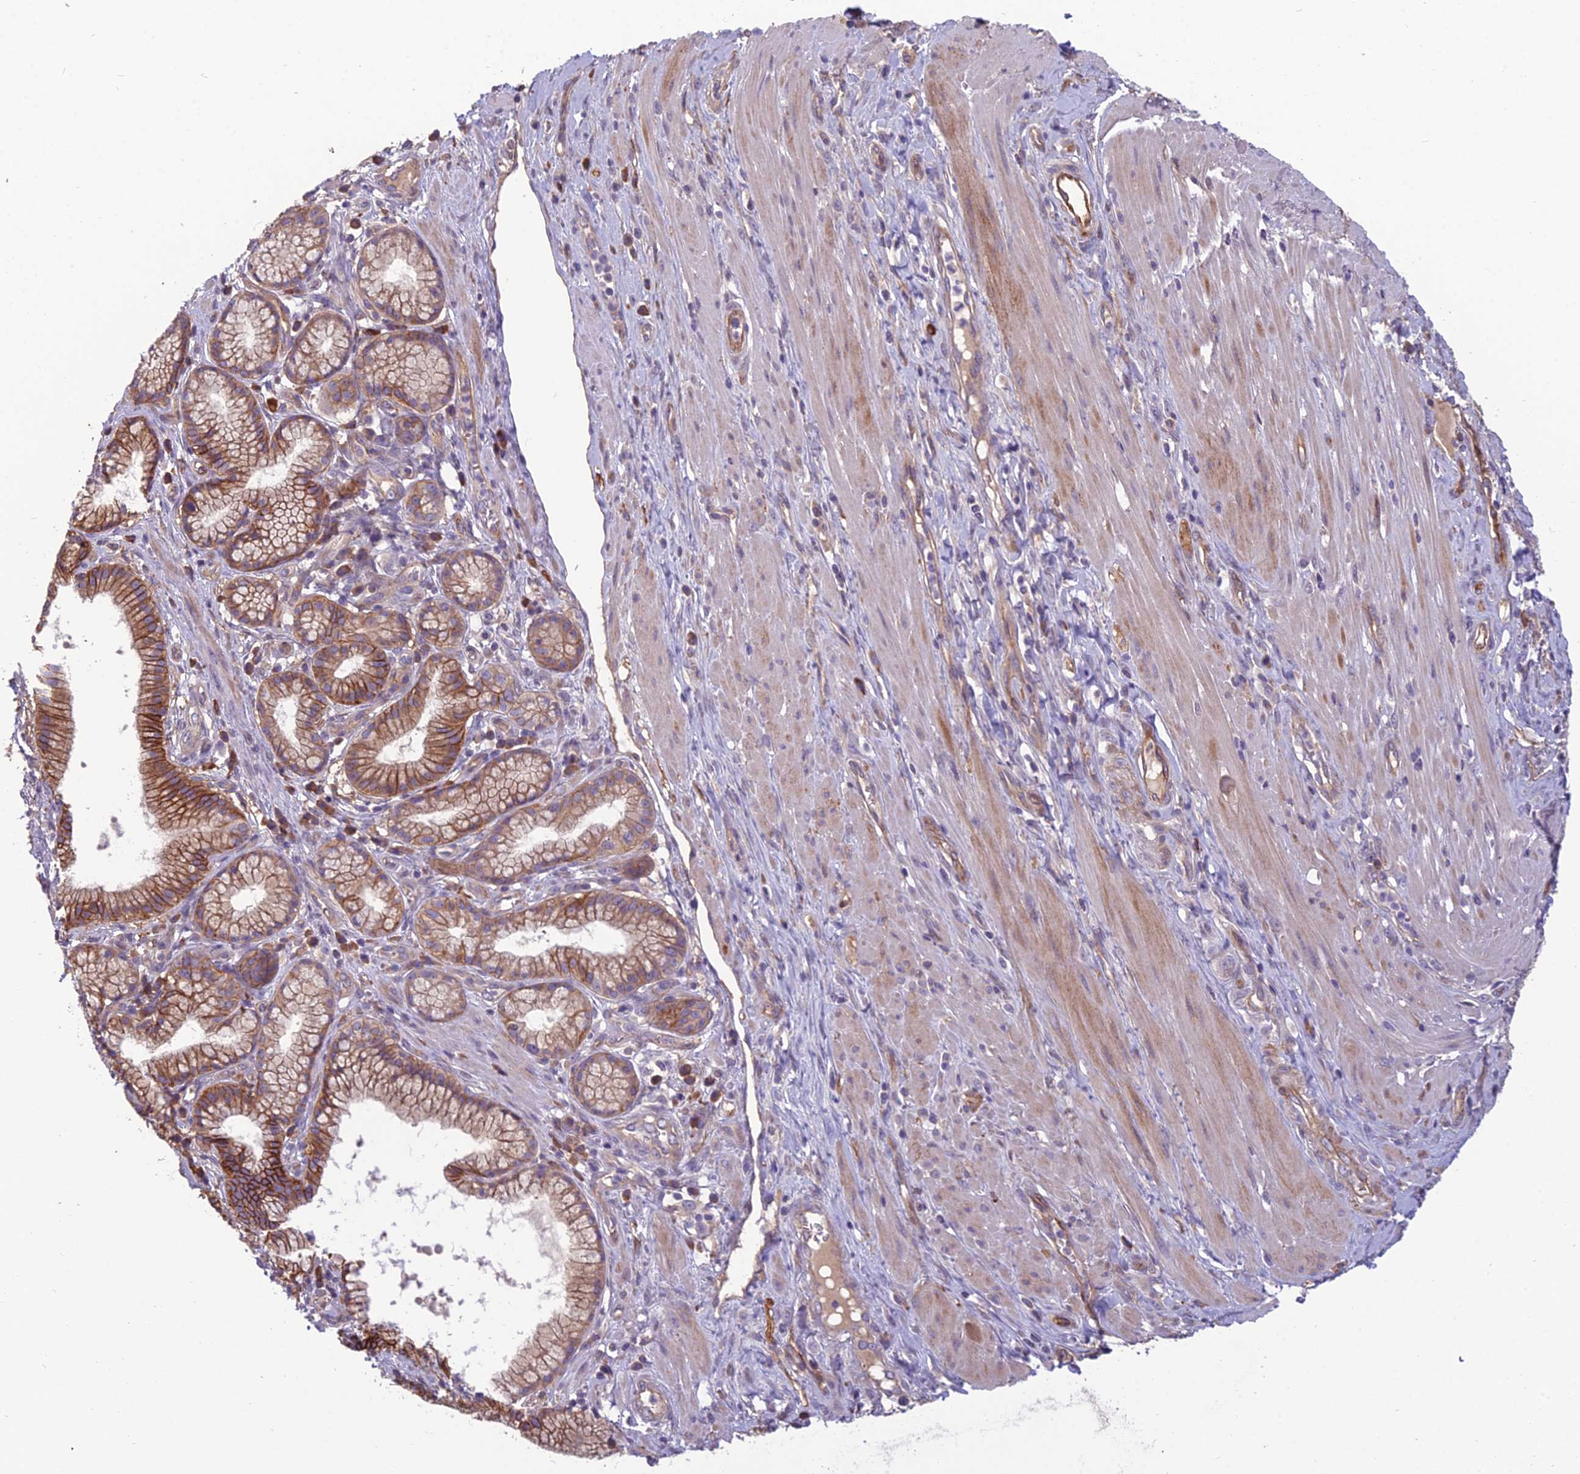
{"staining": {"intensity": "moderate", "quantity": ">75%", "location": "cytoplasmic/membranous"}, "tissue": "pancreatic cancer", "cell_type": "Tumor cells", "image_type": "cancer", "snomed": [{"axis": "morphology", "description": "Adenocarcinoma, NOS"}, {"axis": "topography", "description": "Pancreas"}], "caption": "Moderate cytoplasmic/membranous staining for a protein is present in approximately >75% of tumor cells of pancreatic cancer (adenocarcinoma) using IHC.", "gene": "TSPAN15", "patient": {"sex": "male", "age": 72}}